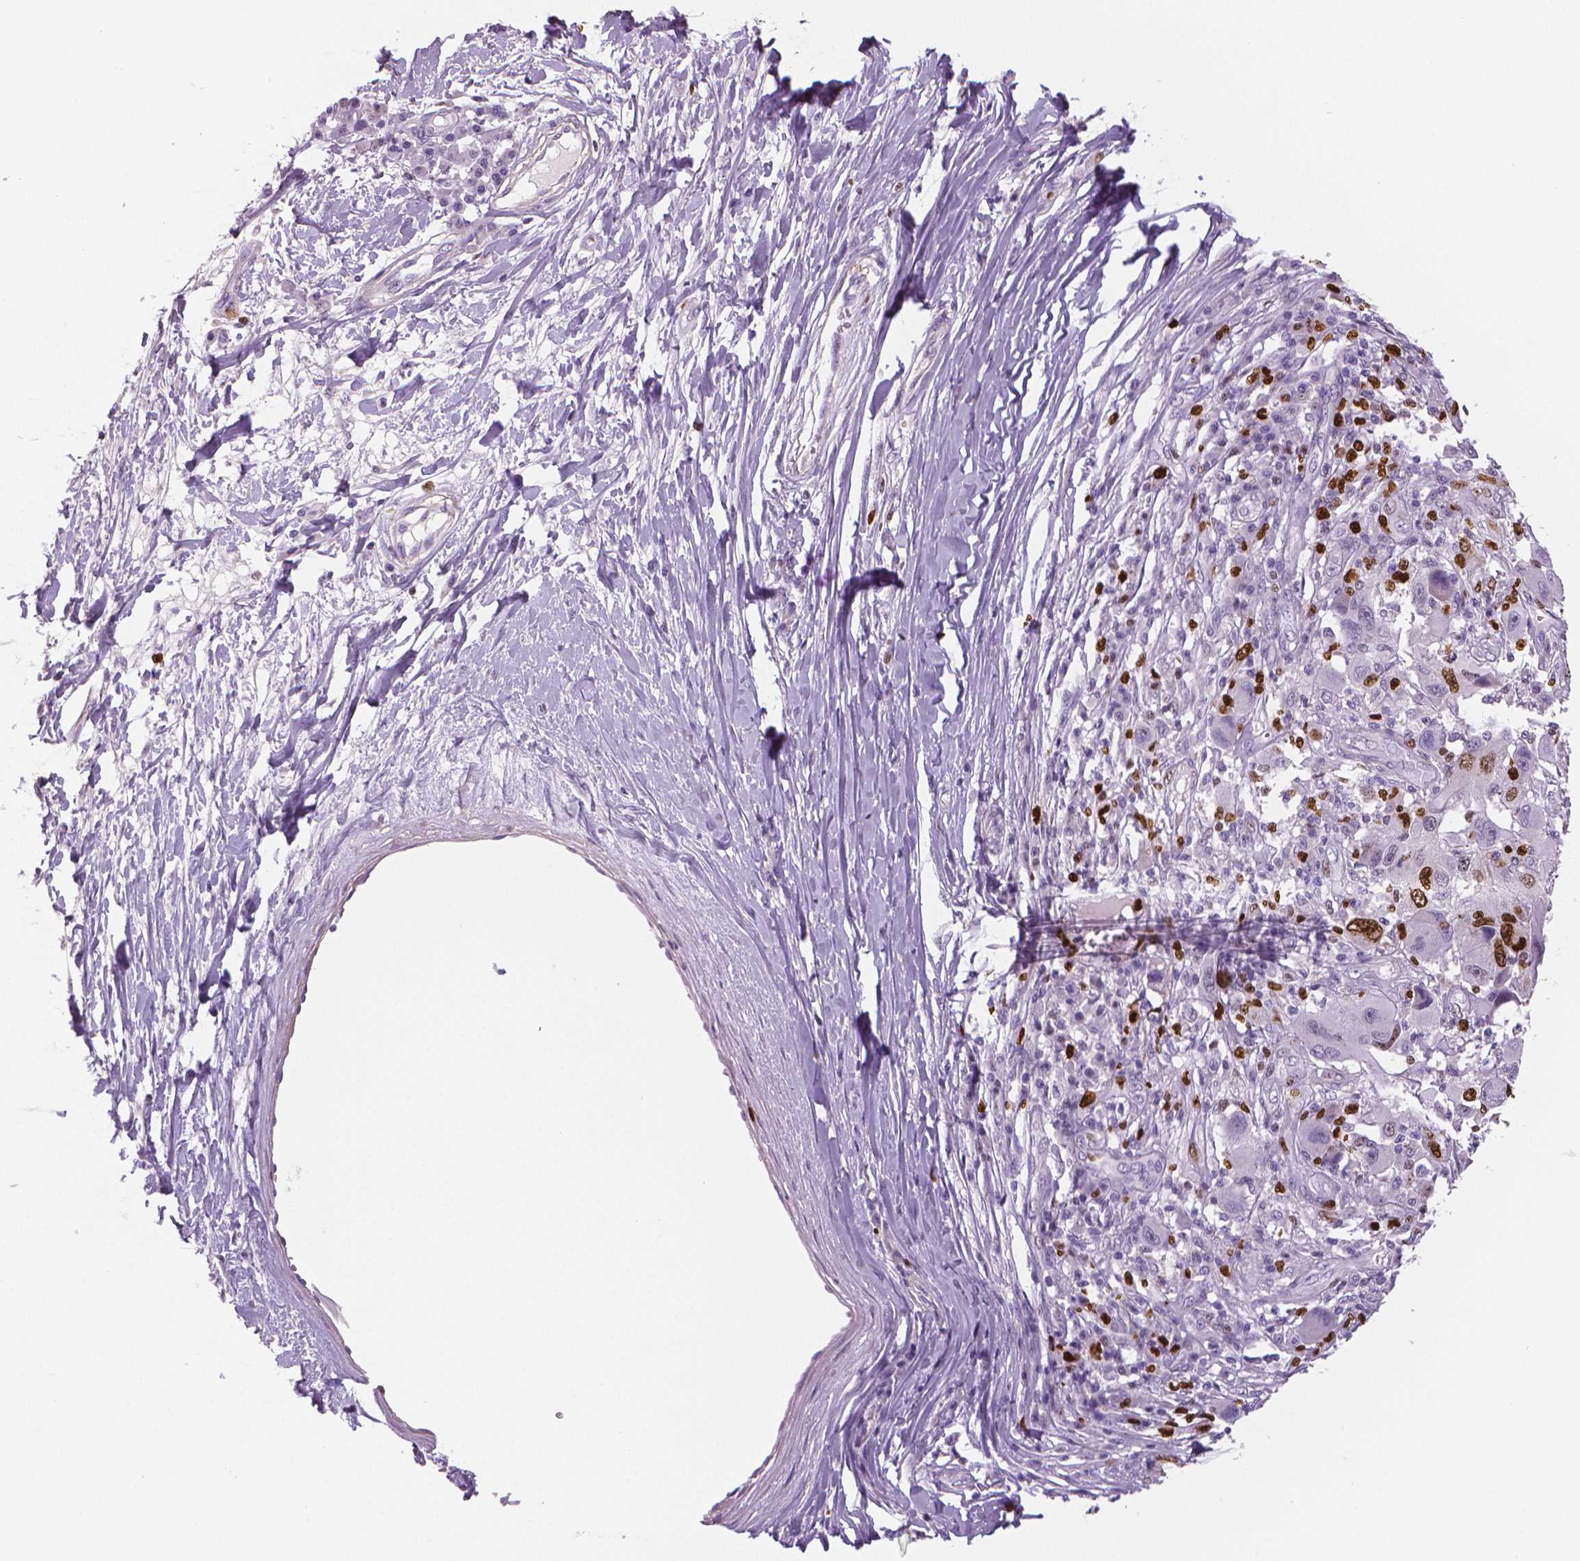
{"staining": {"intensity": "negative", "quantity": "none", "location": "none"}, "tissue": "melanoma", "cell_type": "Tumor cells", "image_type": "cancer", "snomed": [{"axis": "morphology", "description": "Malignant melanoma, NOS"}, {"axis": "topography", "description": "Skin"}], "caption": "Melanoma was stained to show a protein in brown. There is no significant positivity in tumor cells.", "gene": "MKI67", "patient": {"sex": "male", "age": 53}}